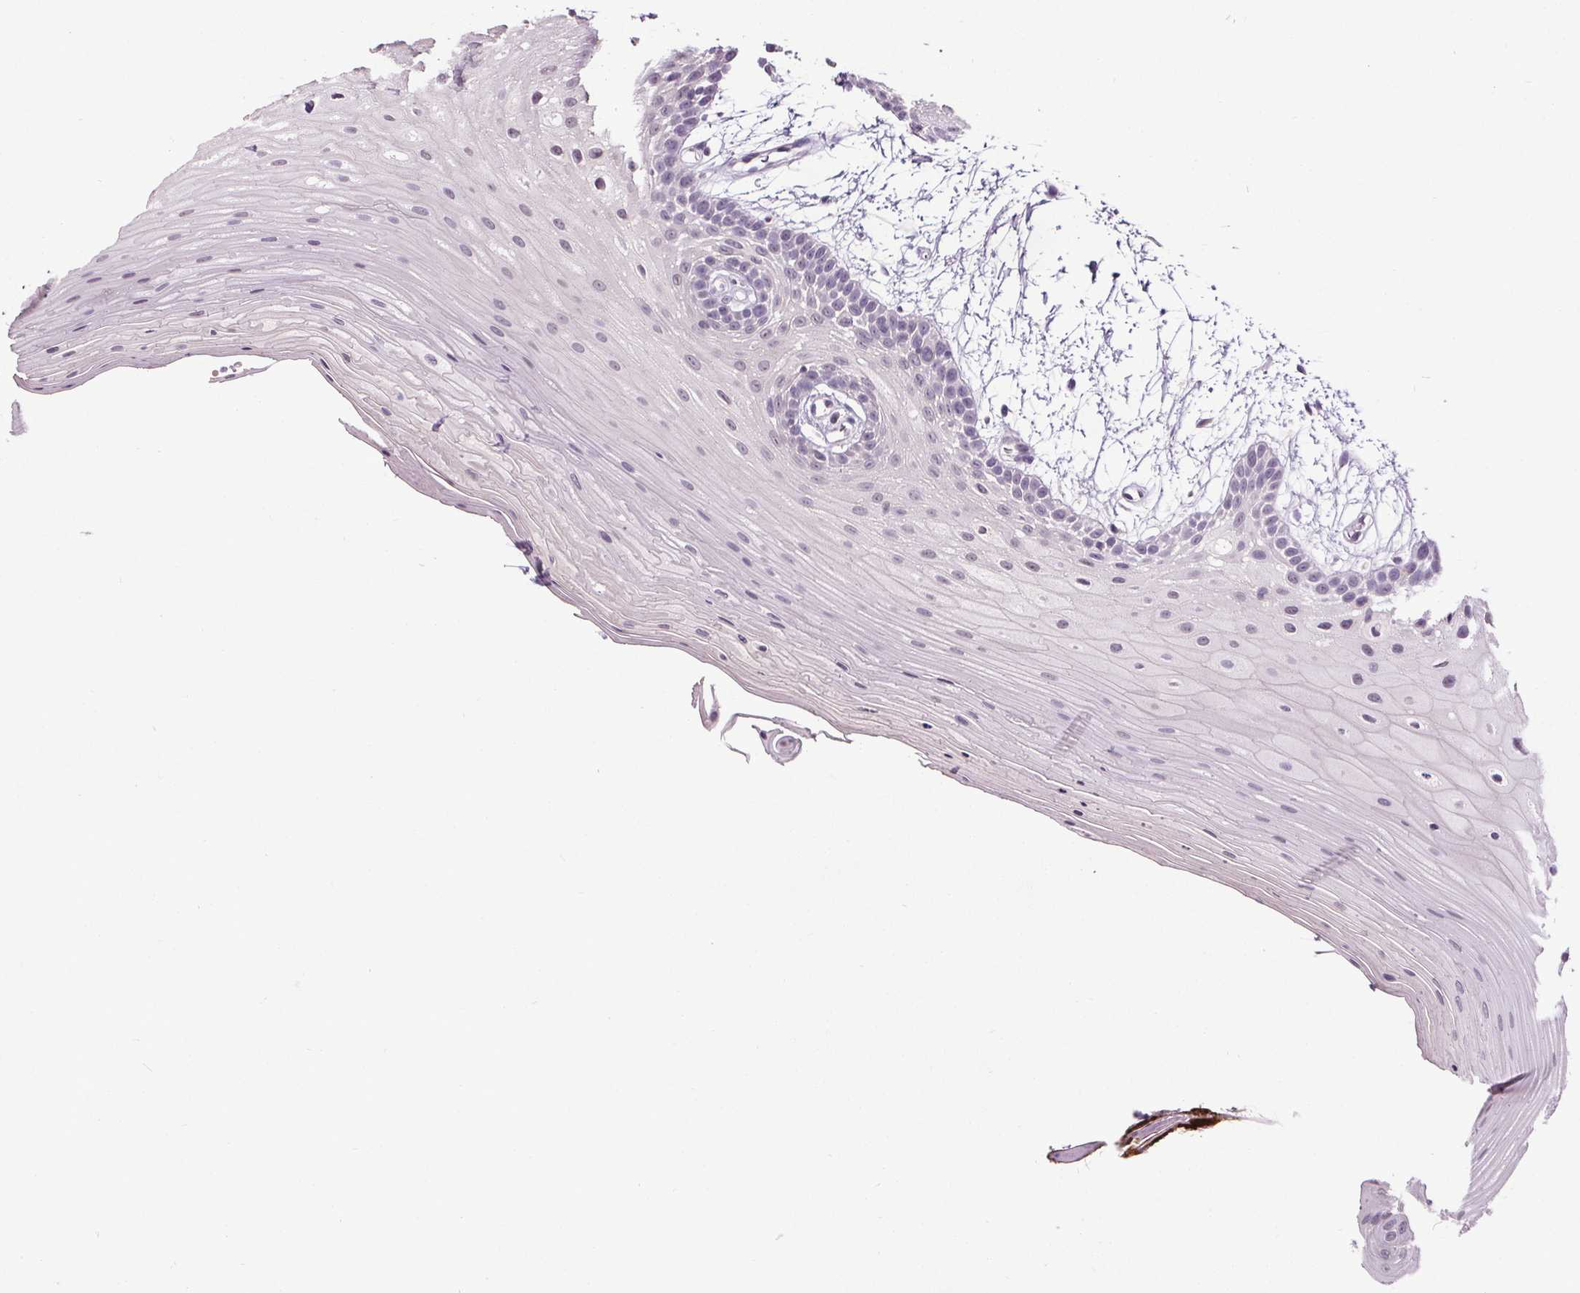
{"staining": {"intensity": "negative", "quantity": "none", "location": "none"}, "tissue": "oral mucosa", "cell_type": "Squamous epithelial cells", "image_type": "normal", "snomed": [{"axis": "morphology", "description": "Normal tissue, NOS"}, {"axis": "morphology", "description": "Squamous cell carcinoma, NOS"}, {"axis": "topography", "description": "Oral tissue"}, {"axis": "topography", "description": "Tounge, NOS"}, {"axis": "topography", "description": "Head-Neck"}], "caption": "High power microscopy image of an immunohistochemistry (IHC) photomicrograph of unremarkable oral mucosa, revealing no significant expression in squamous epithelial cells.", "gene": "SLC2A9", "patient": {"sex": "male", "age": 62}}